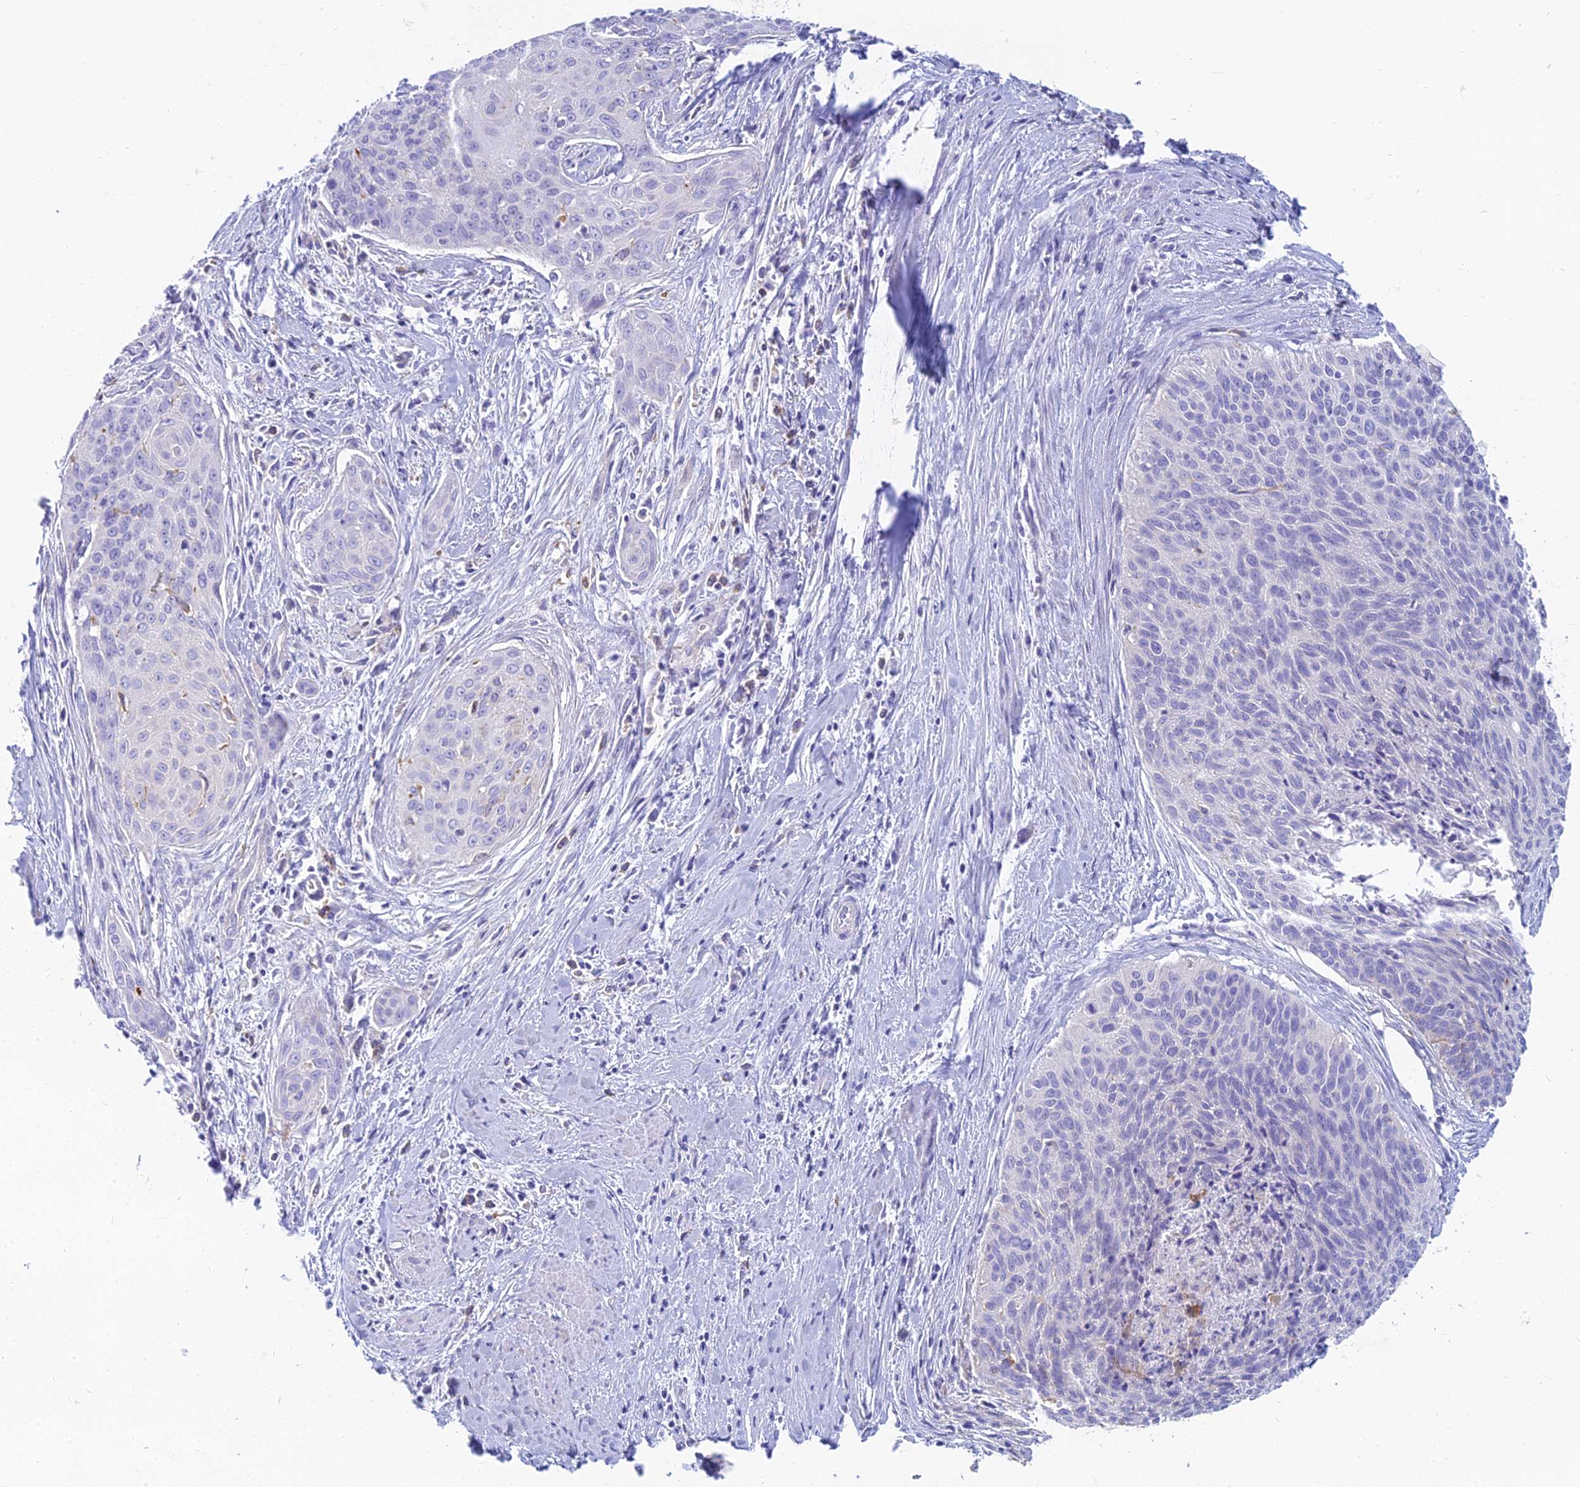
{"staining": {"intensity": "negative", "quantity": "none", "location": "none"}, "tissue": "cervical cancer", "cell_type": "Tumor cells", "image_type": "cancer", "snomed": [{"axis": "morphology", "description": "Squamous cell carcinoma, NOS"}, {"axis": "topography", "description": "Cervix"}], "caption": "Tumor cells show no significant protein positivity in cervical squamous cell carcinoma.", "gene": "STRN4", "patient": {"sex": "female", "age": 55}}